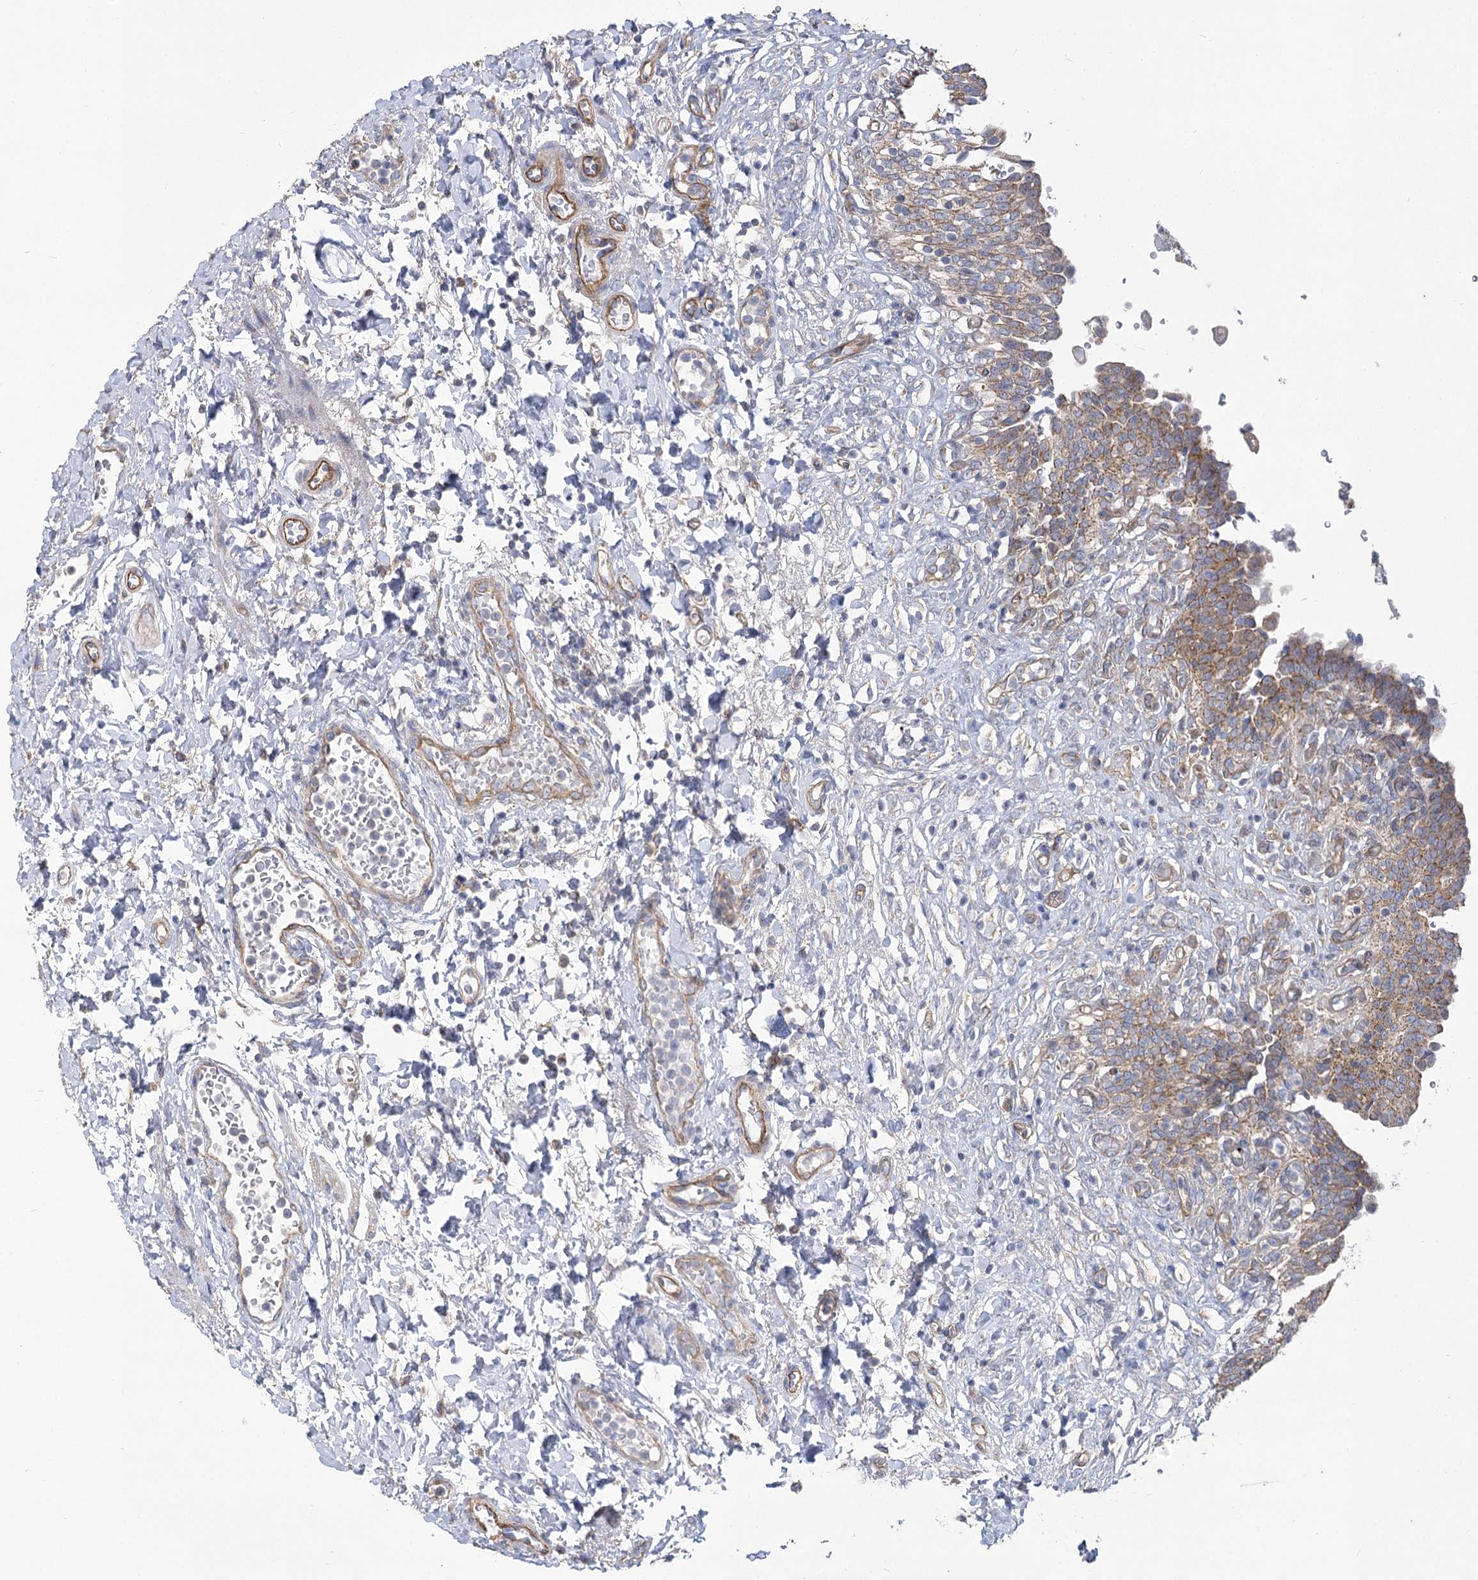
{"staining": {"intensity": "moderate", "quantity": ">75%", "location": "cytoplasmic/membranous"}, "tissue": "urinary bladder", "cell_type": "Urothelial cells", "image_type": "normal", "snomed": [{"axis": "morphology", "description": "Urothelial carcinoma, High grade"}, {"axis": "topography", "description": "Urinary bladder"}], "caption": "Protein analysis of benign urinary bladder demonstrates moderate cytoplasmic/membranous expression in approximately >75% of urothelial cells. (Stains: DAB in brown, nuclei in blue, Microscopy: brightfield microscopy at high magnification).", "gene": "RMDN2", "patient": {"sex": "male", "age": 46}}